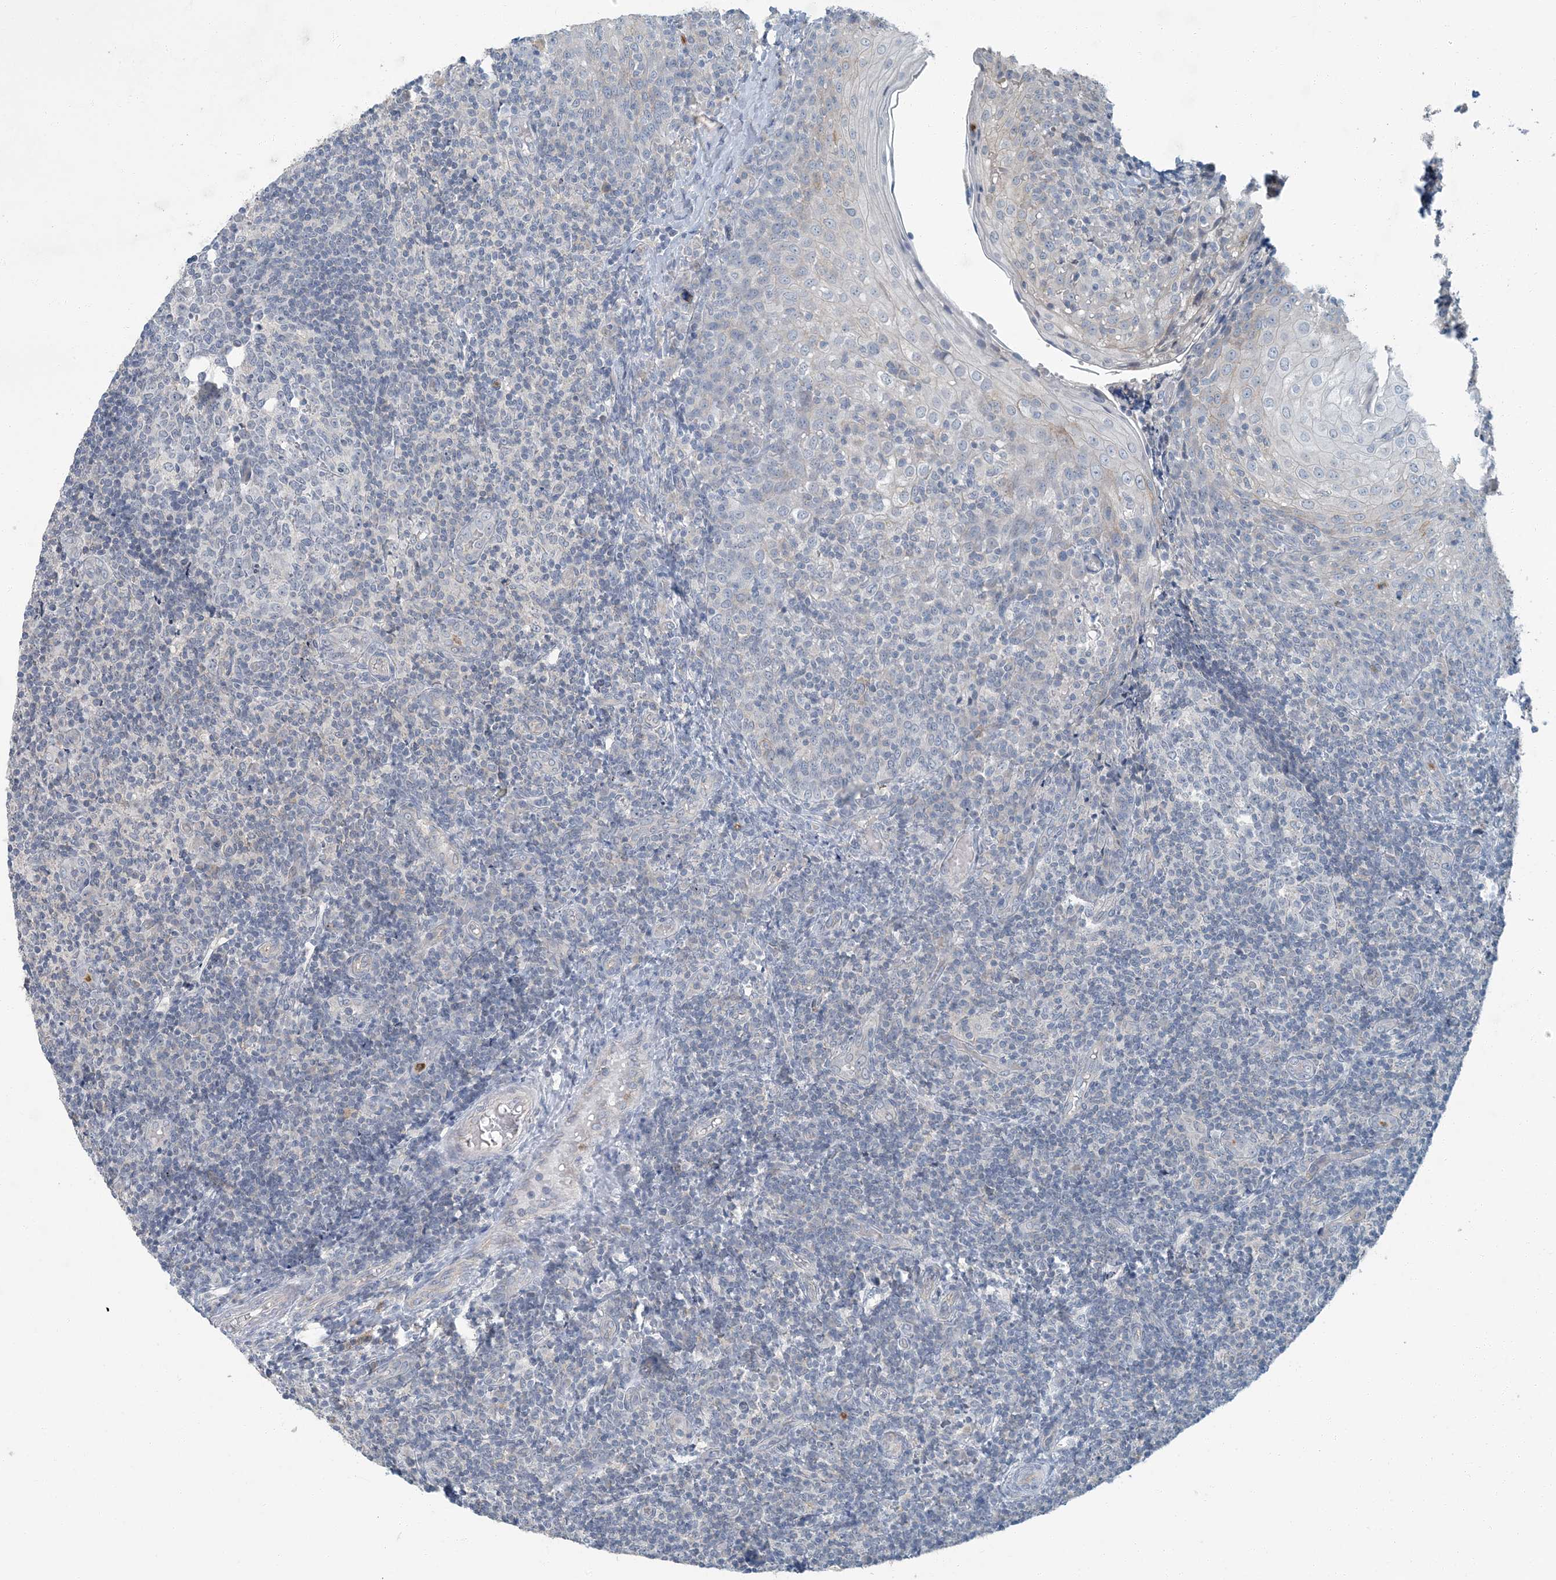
{"staining": {"intensity": "negative", "quantity": "none", "location": "none"}, "tissue": "tonsil", "cell_type": "Germinal center cells", "image_type": "normal", "snomed": [{"axis": "morphology", "description": "Normal tissue, NOS"}, {"axis": "topography", "description": "Tonsil"}], "caption": "Normal tonsil was stained to show a protein in brown. There is no significant staining in germinal center cells. (Immunohistochemistry, brightfield microscopy, high magnification).", "gene": "EPHA4", "patient": {"sex": "female", "age": 19}}